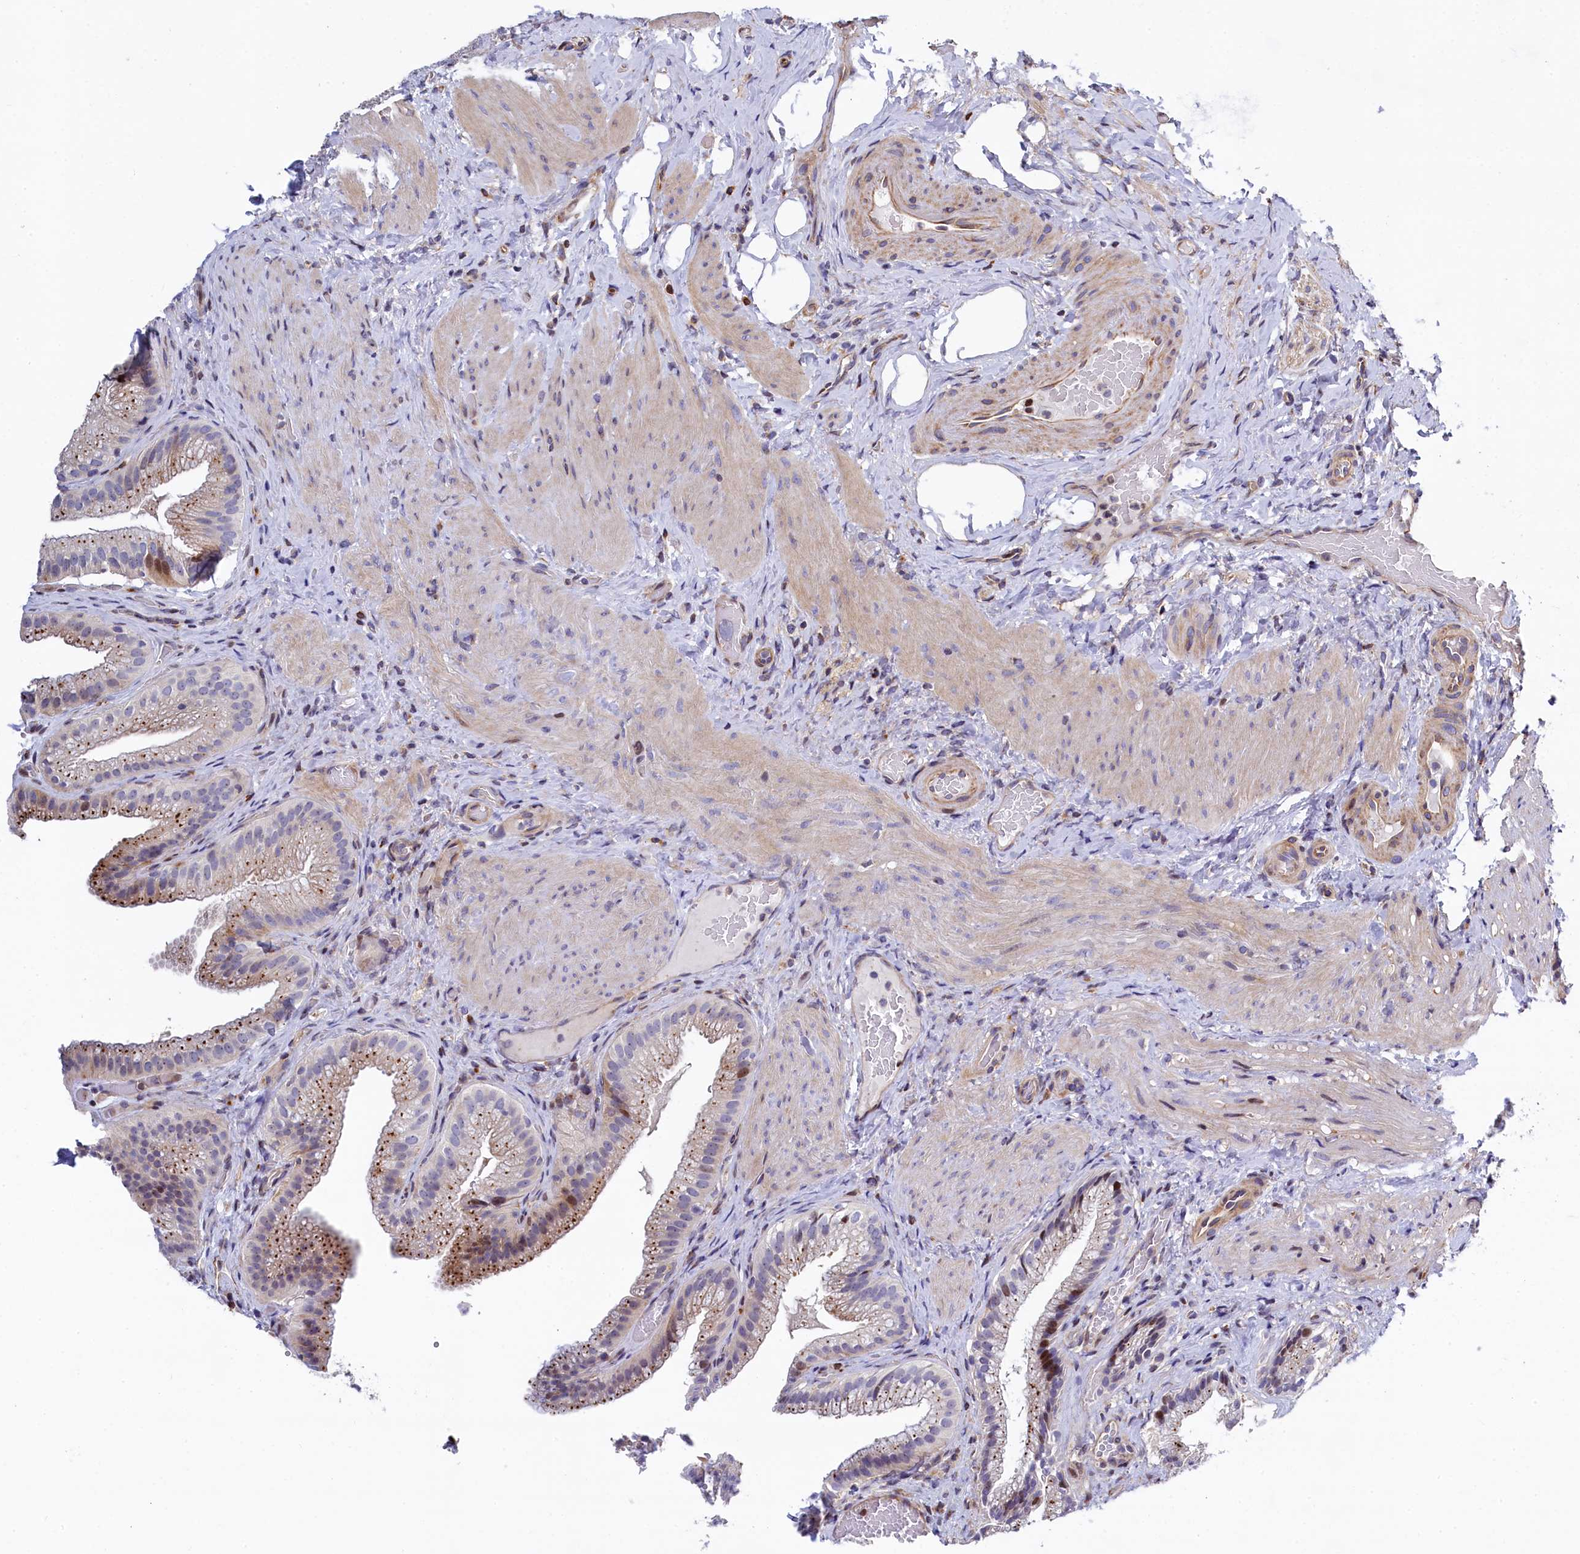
{"staining": {"intensity": "moderate", "quantity": ">75%", "location": "cytoplasmic/membranous,nuclear"}, "tissue": "gallbladder", "cell_type": "Glandular cells", "image_type": "normal", "snomed": [{"axis": "morphology", "description": "Normal tissue, NOS"}, {"axis": "morphology", "description": "Inflammation, NOS"}, {"axis": "topography", "description": "Gallbladder"}], "caption": "IHC of benign human gallbladder shows medium levels of moderate cytoplasmic/membranous,nuclear expression in approximately >75% of glandular cells.", "gene": "TGDS", "patient": {"sex": "male", "age": 51}}